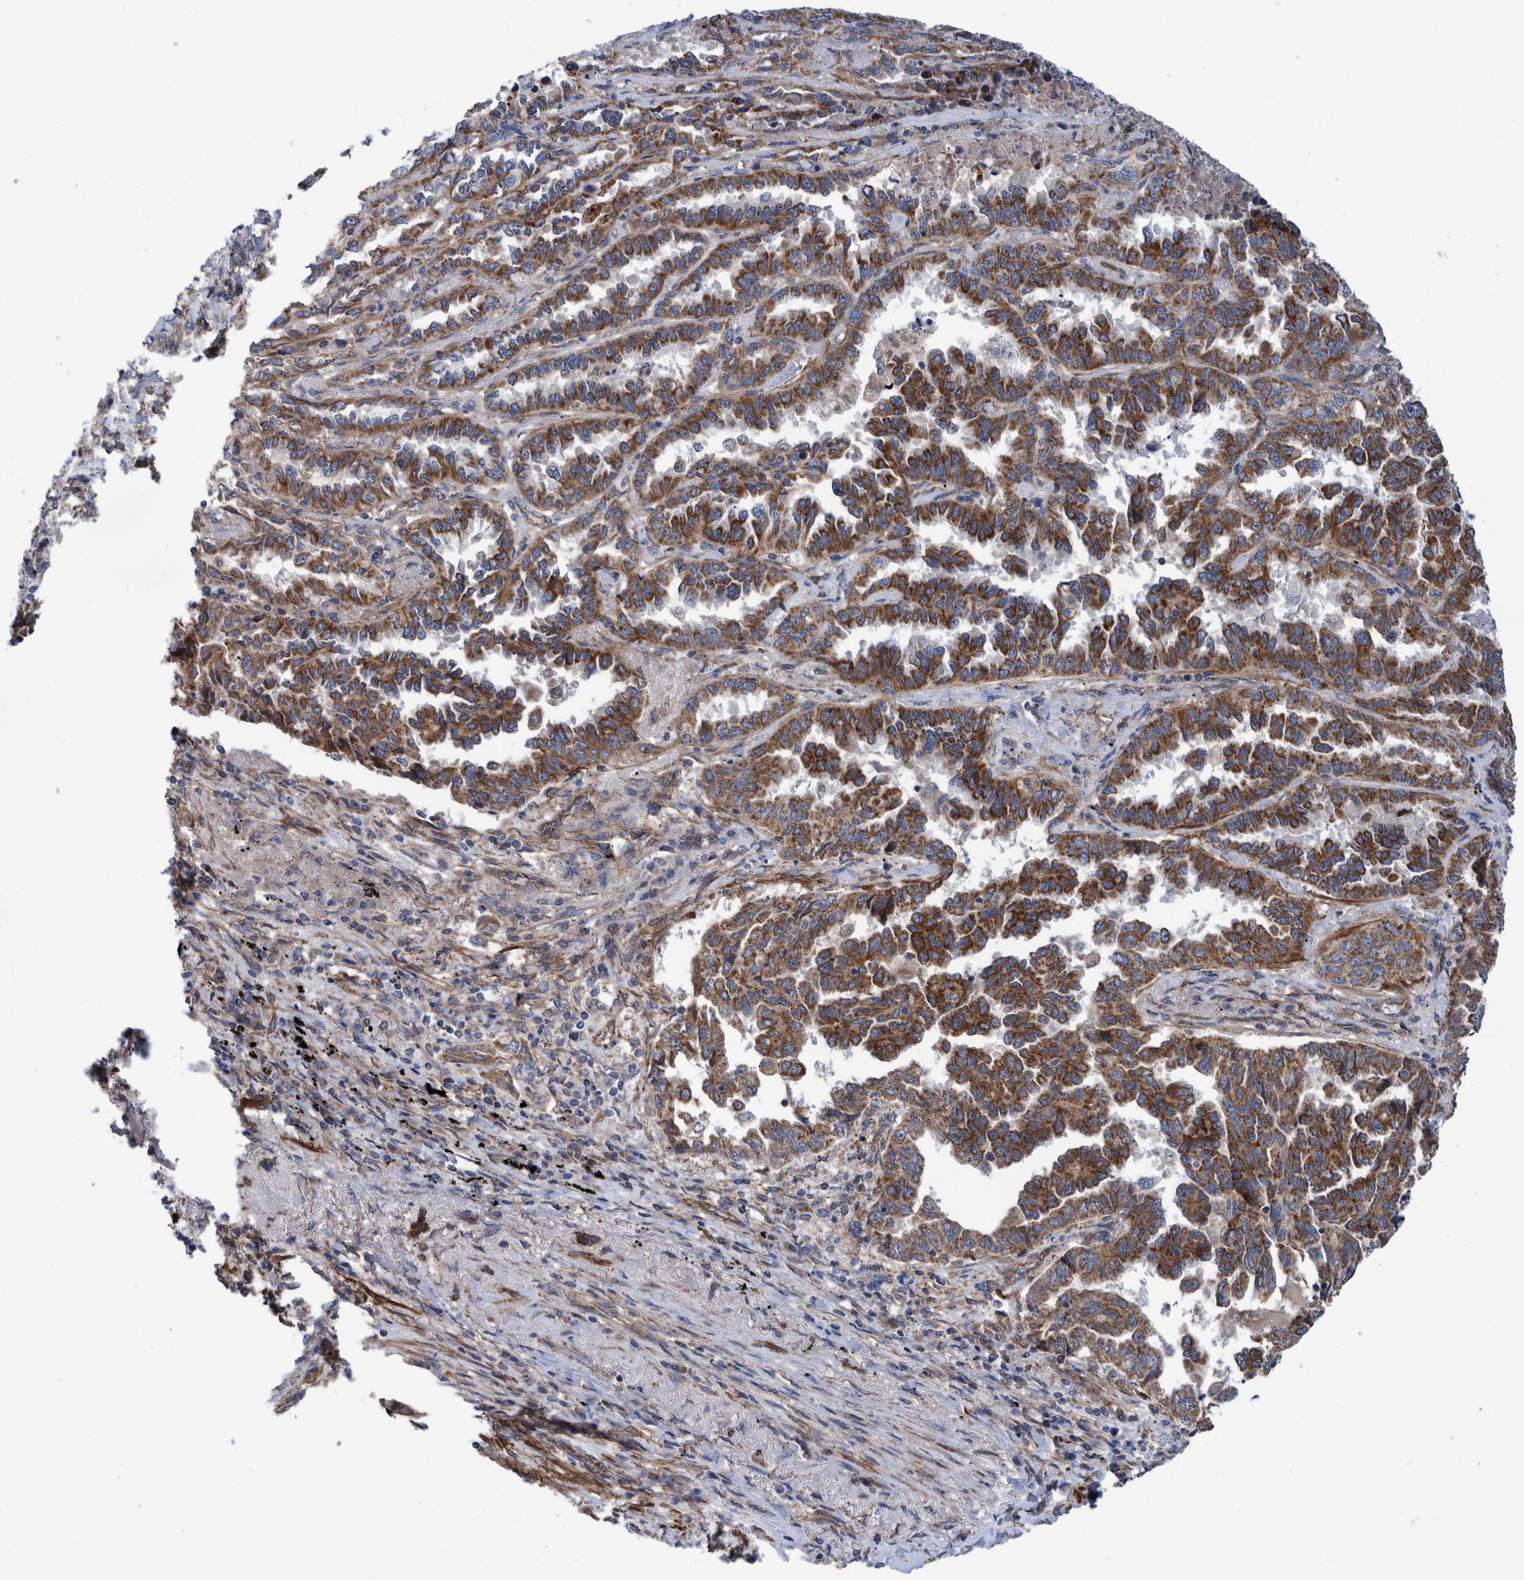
{"staining": {"intensity": "strong", "quantity": ">75%", "location": "cytoplasmic/membranous"}, "tissue": "lung cancer", "cell_type": "Tumor cells", "image_type": "cancer", "snomed": [{"axis": "morphology", "description": "Adenocarcinoma, NOS"}, {"axis": "topography", "description": "Lung"}], "caption": "Protein expression analysis of lung cancer shows strong cytoplasmic/membranous expression in about >75% of tumor cells.", "gene": "SLC25A10", "patient": {"sex": "female", "age": 51}}